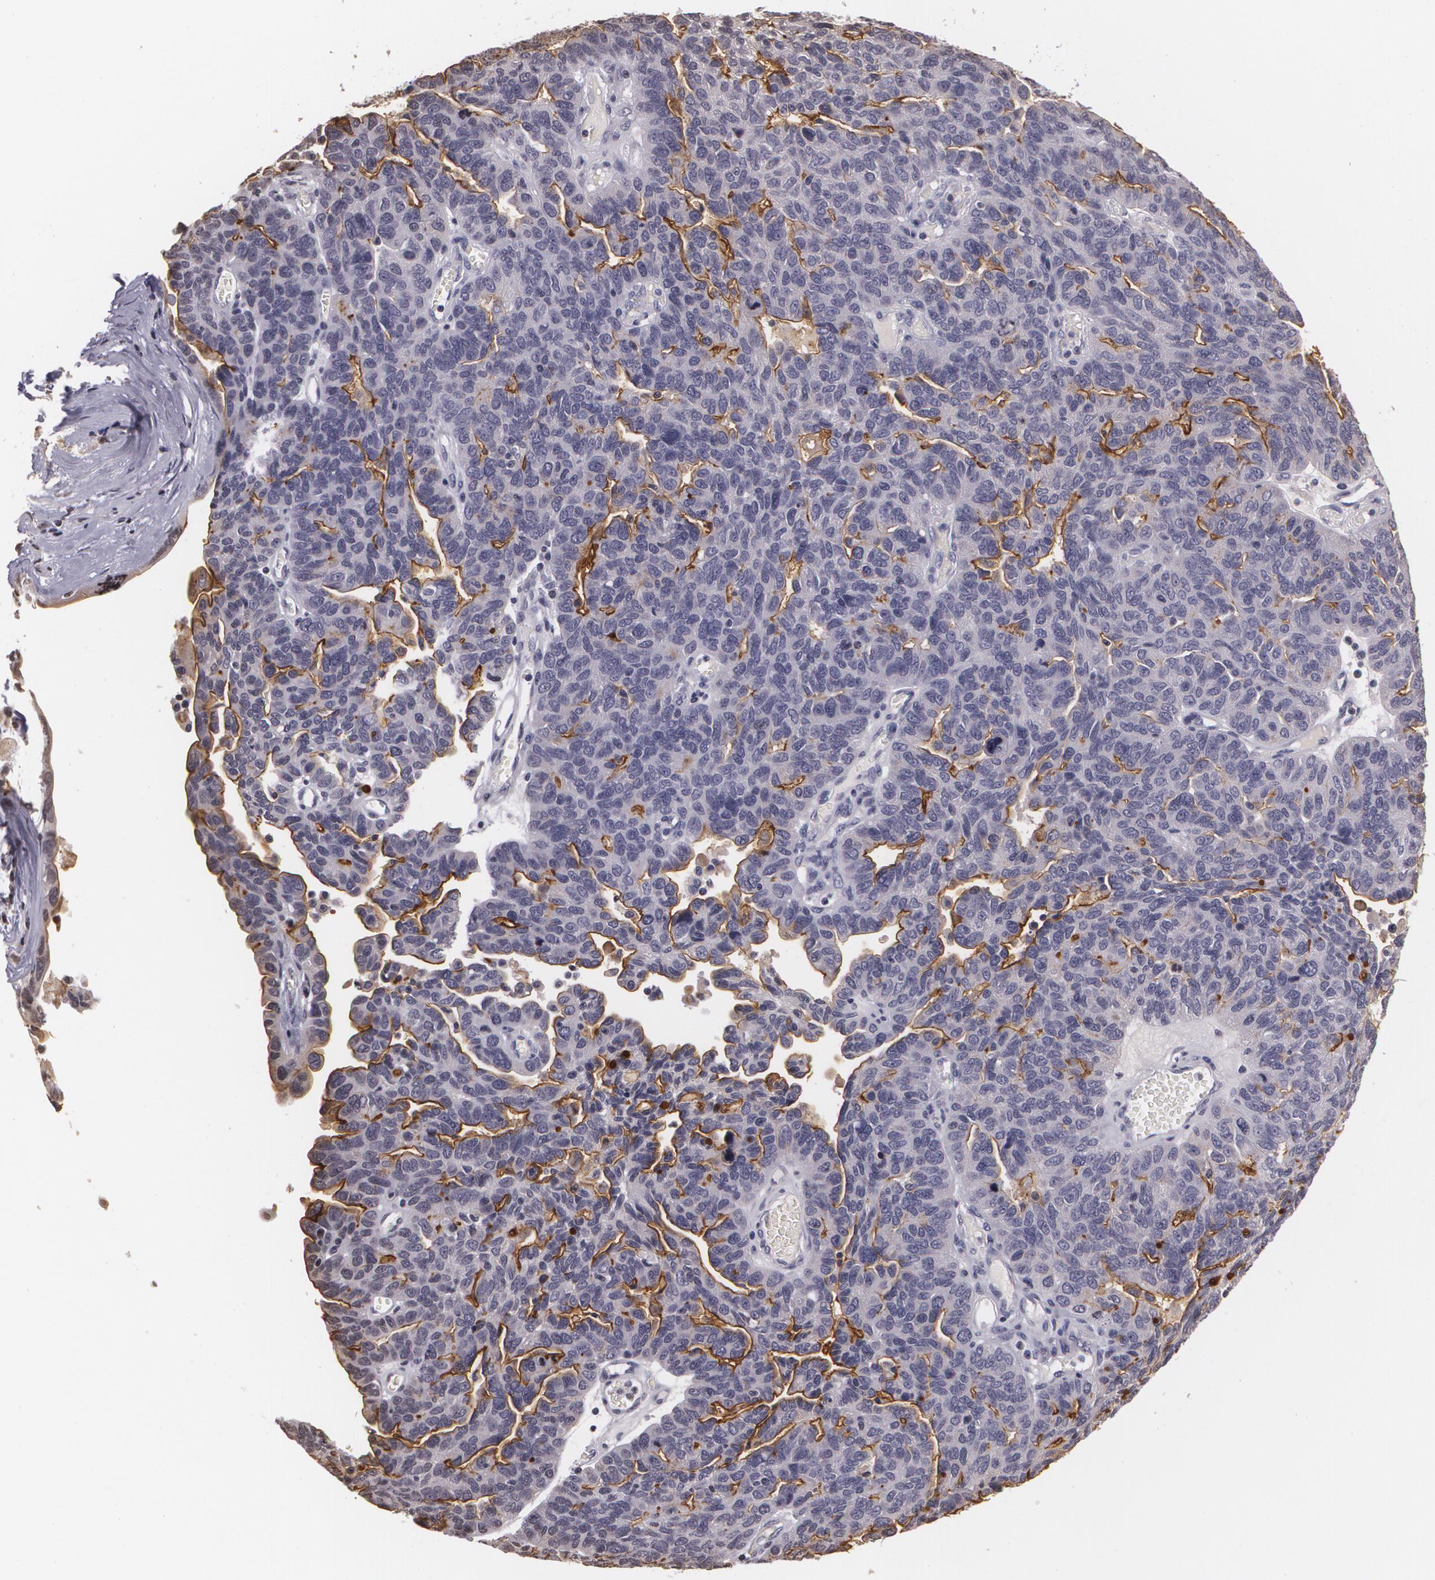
{"staining": {"intensity": "moderate", "quantity": "25%-75%", "location": "cytoplasmic/membranous"}, "tissue": "ovarian cancer", "cell_type": "Tumor cells", "image_type": "cancer", "snomed": [{"axis": "morphology", "description": "Cystadenocarcinoma, serous, NOS"}, {"axis": "topography", "description": "Ovary"}], "caption": "Protein expression analysis of serous cystadenocarcinoma (ovarian) displays moderate cytoplasmic/membranous staining in approximately 25%-75% of tumor cells.", "gene": "MUC1", "patient": {"sex": "female", "age": 64}}